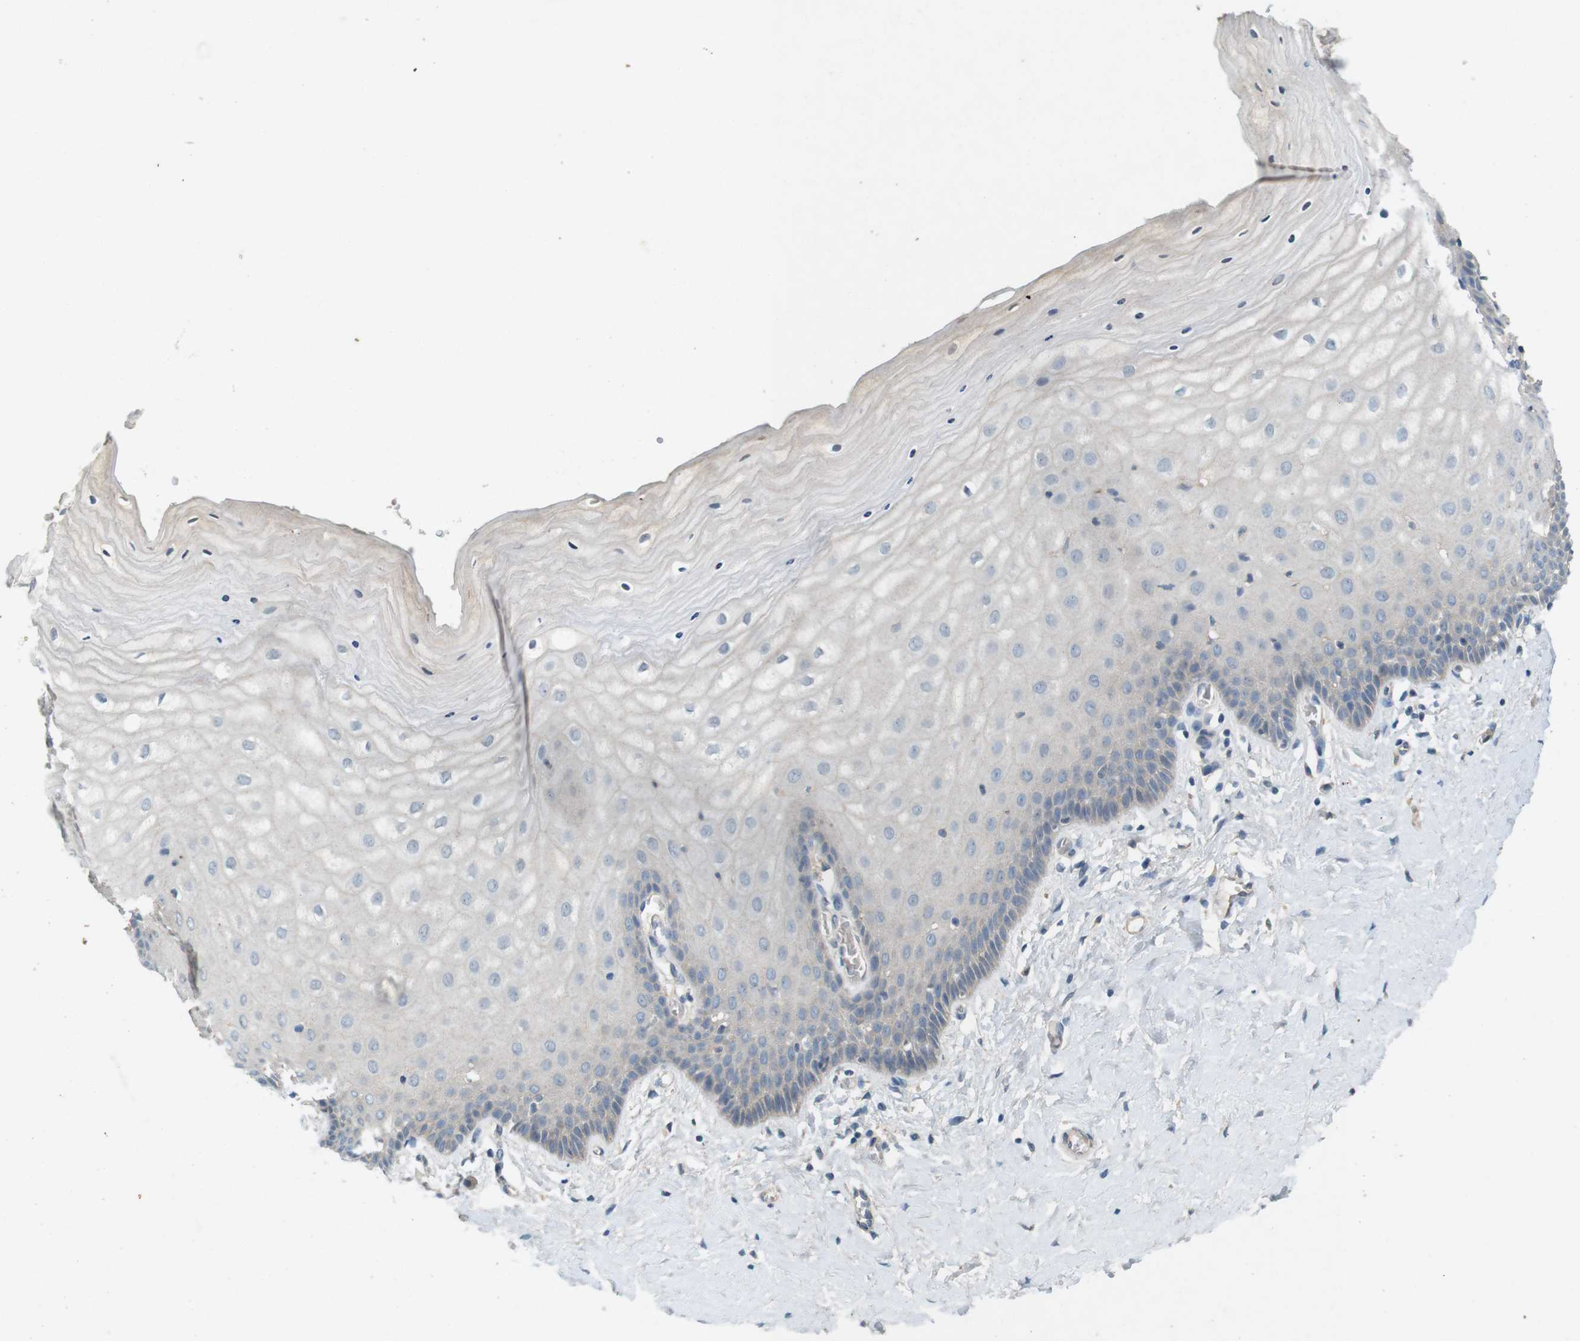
{"staining": {"intensity": "weak", "quantity": ">75%", "location": "cytoplasmic/membranous"}, "tissue": "cervix", "cell_type": "Glandular cells", "image_type": "normal", "snomed": [{"axis": "morphology", "description": "Normal tissue, NOS"}, {"axis": "topography", "description": "Cervix"}], "caption": "Cervix stained with immunohistochemistry displays weak cytoplasmic/membranous positivity in approximately >75% of glandular cells.", "gene": "PVR", "patient": {"sex": "female", "age": 55}}